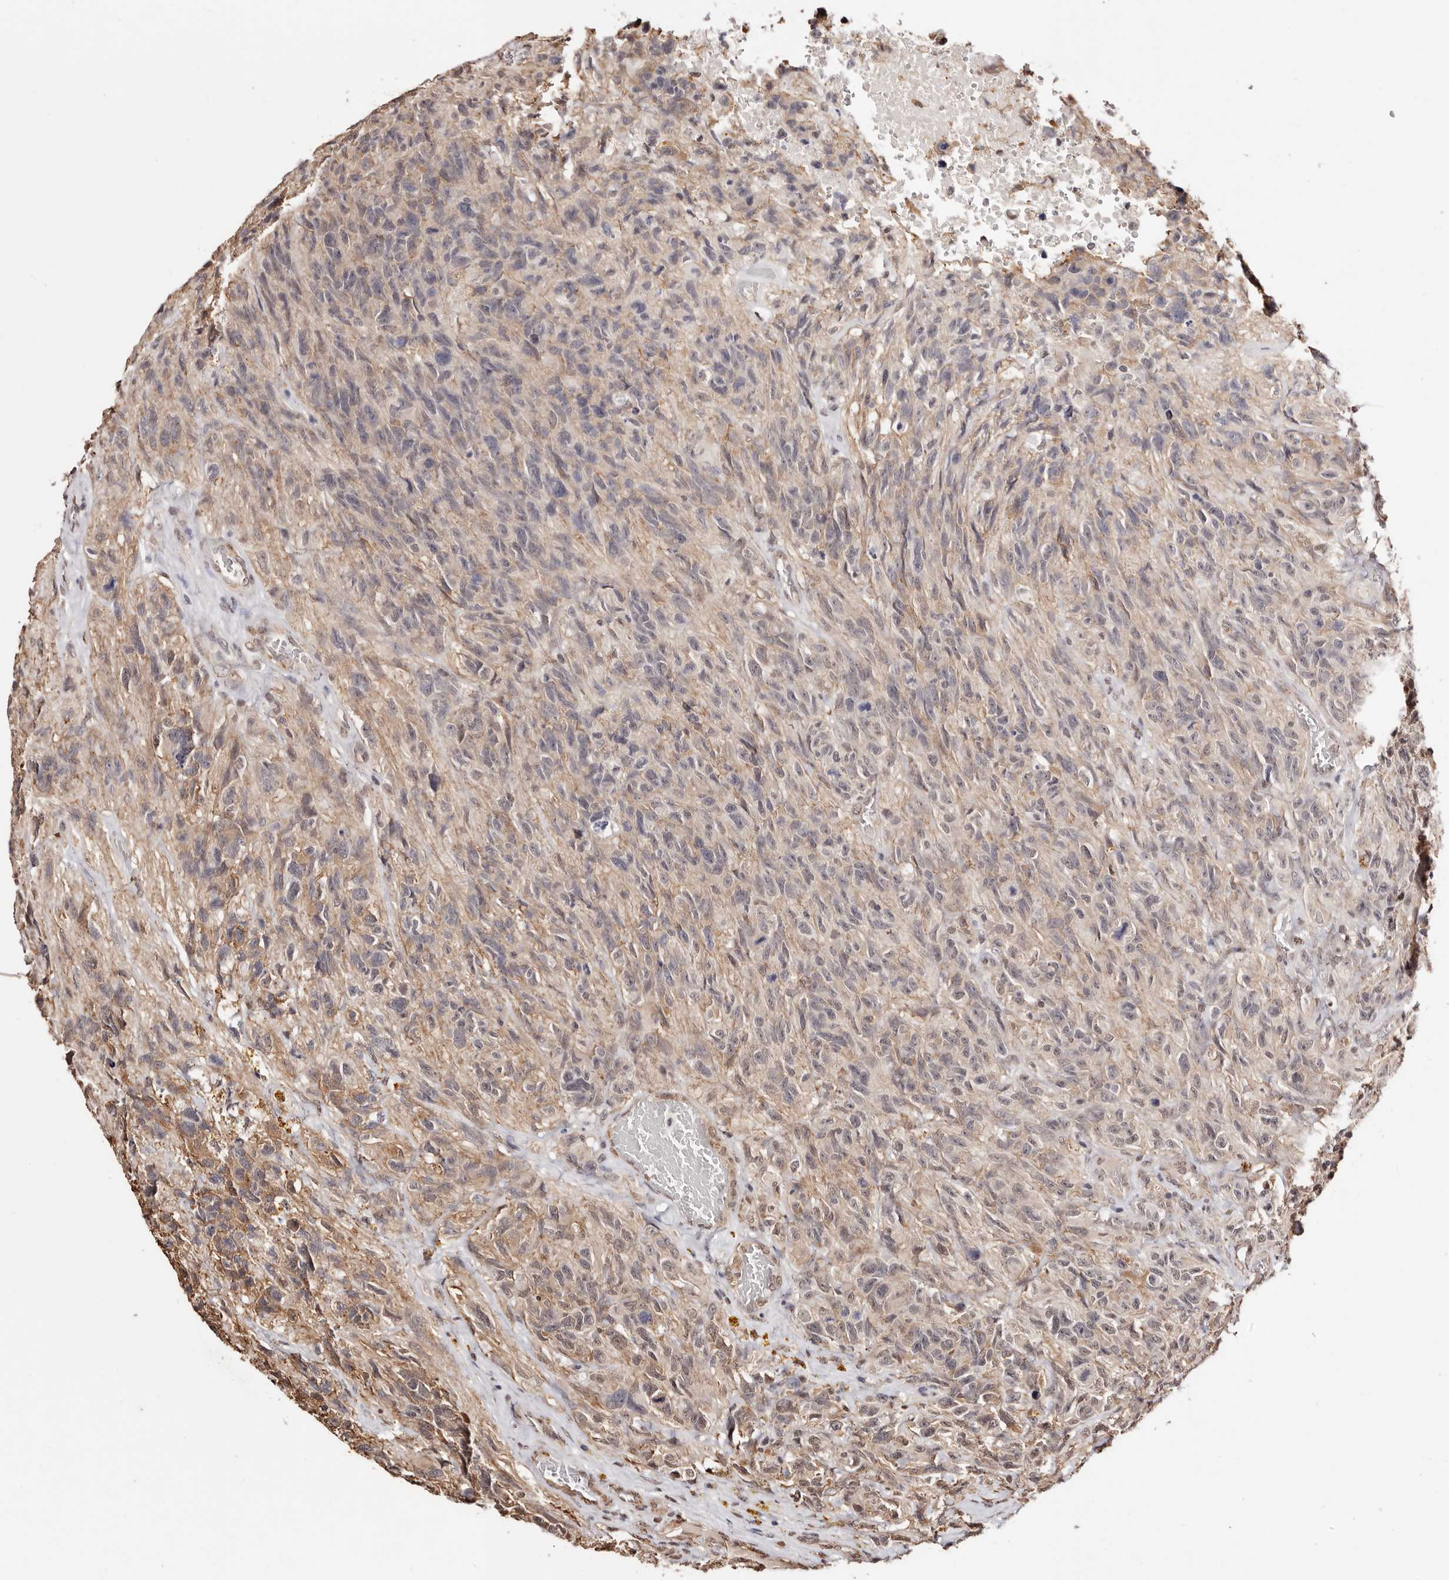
{"staining": {"intensity": "moderate", "quantity": "<25%", "location": "cytoplasmic/membranous,nuclear"}, "tissue": "glioma", "cell_type": "Tumor cells", "image_type": "cancer", "snomed": [{"axis": "morphology", "description": "Glioma, malignant, High grade"}, {"axis": "topography", "description": "Brain"}], "caption": "Malignant high-grade glioma stained for a protein (brown) reveals moderate cytoplasmic/membranous and nuclear positive expression in approximately <25% of tumor cells.", "gene": "BICRAL", "patient": {"sex": "male", "age": 69}}